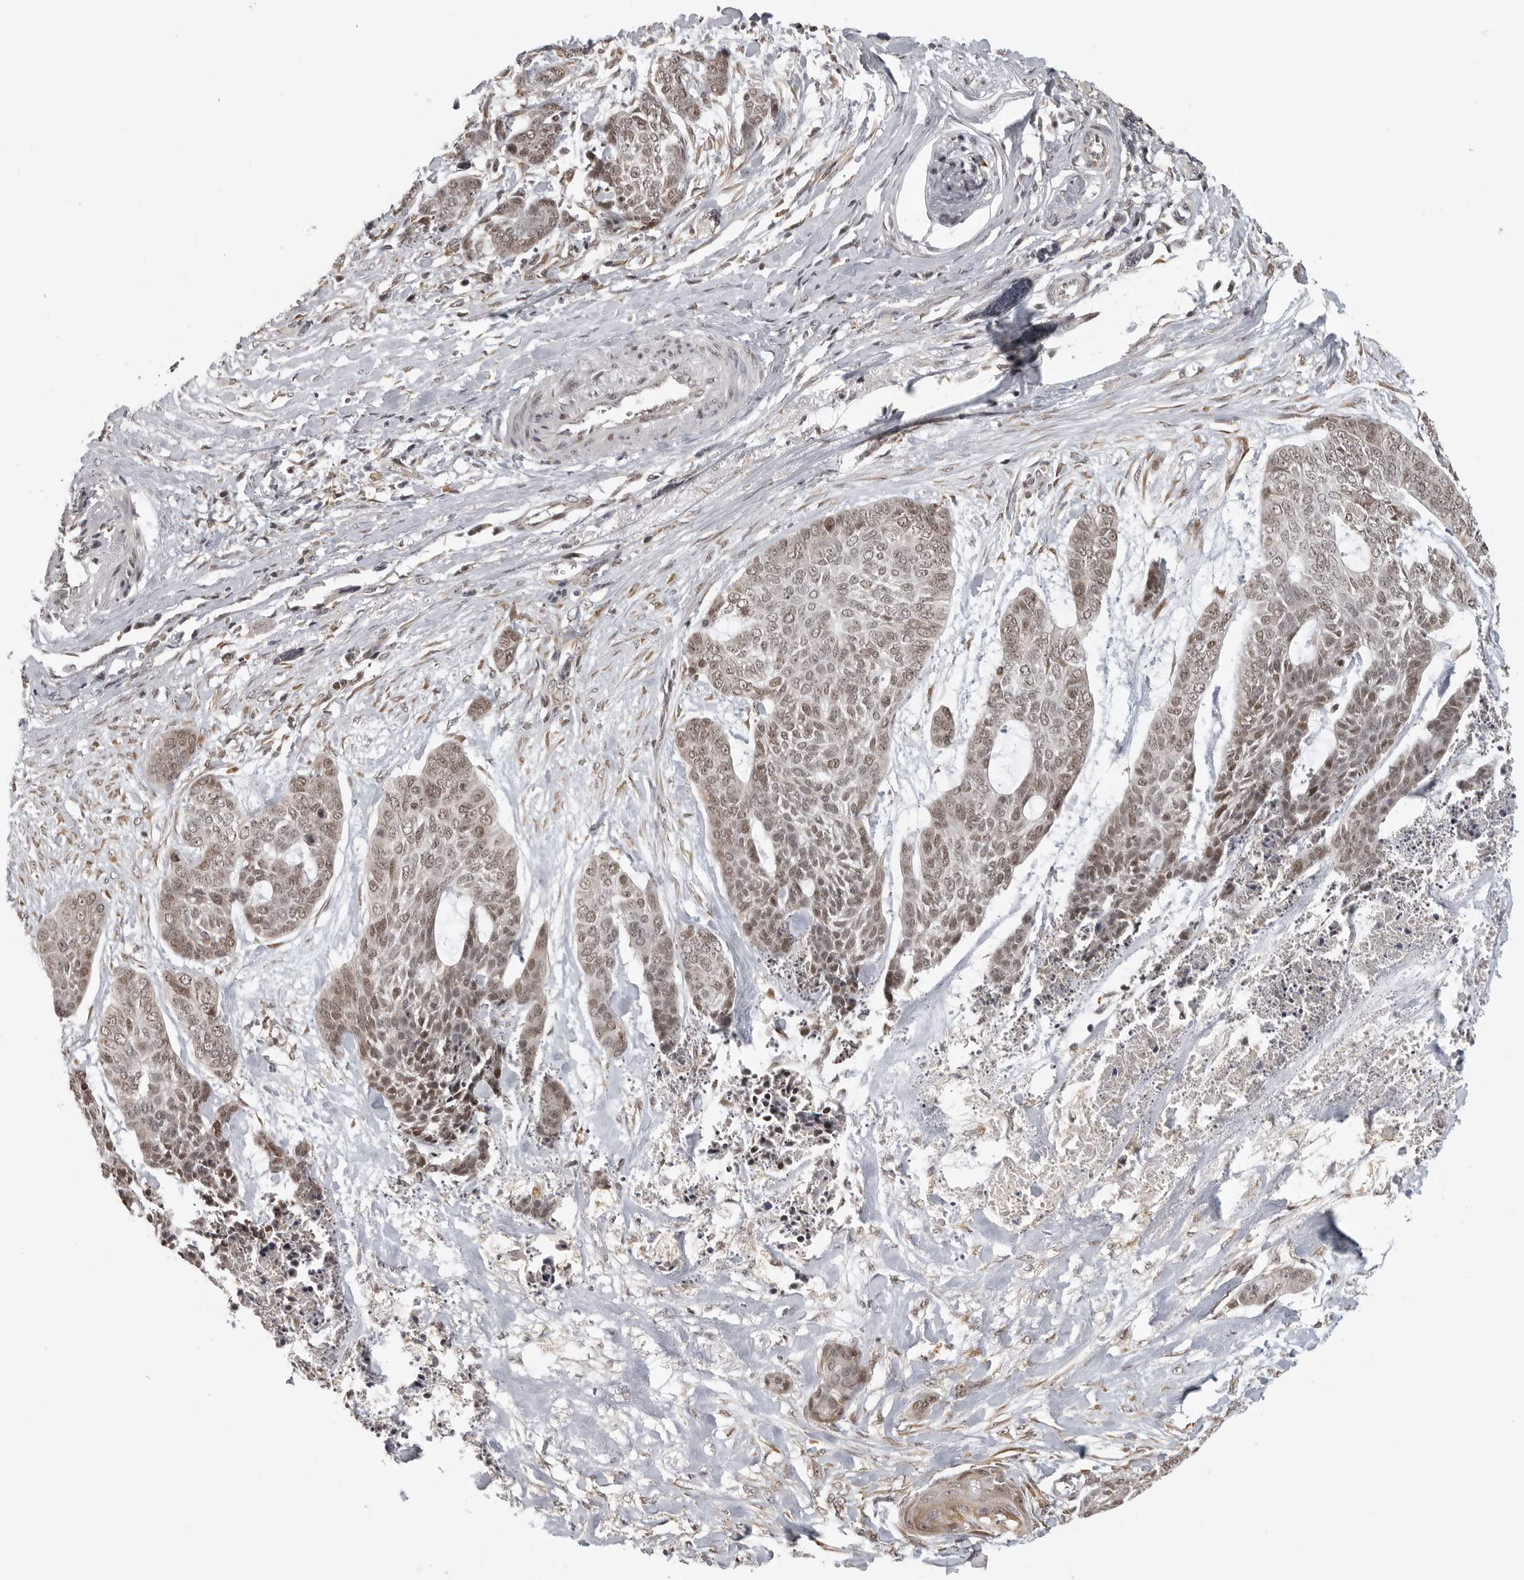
{"staining": {"intensity": "weak", "quantity": ">75%", "location": "nuclear"}, "tissue": "skin cancer", "cell_type": "Tumor cells", "image_type": "cancer", "snomed": [{"axis": "morphology", "description": "Basal cell carcinoma"}, {"axis": "topography", "description": "Skin"}], "caption": "Basal cell carcinoma (skin) was stained to show a protein in brown. There is low levels of weak nuclear expression in about >75% of tumor cells.", "gene": "ISG20L2", "patient": {"sex": "female", "age": 64}}